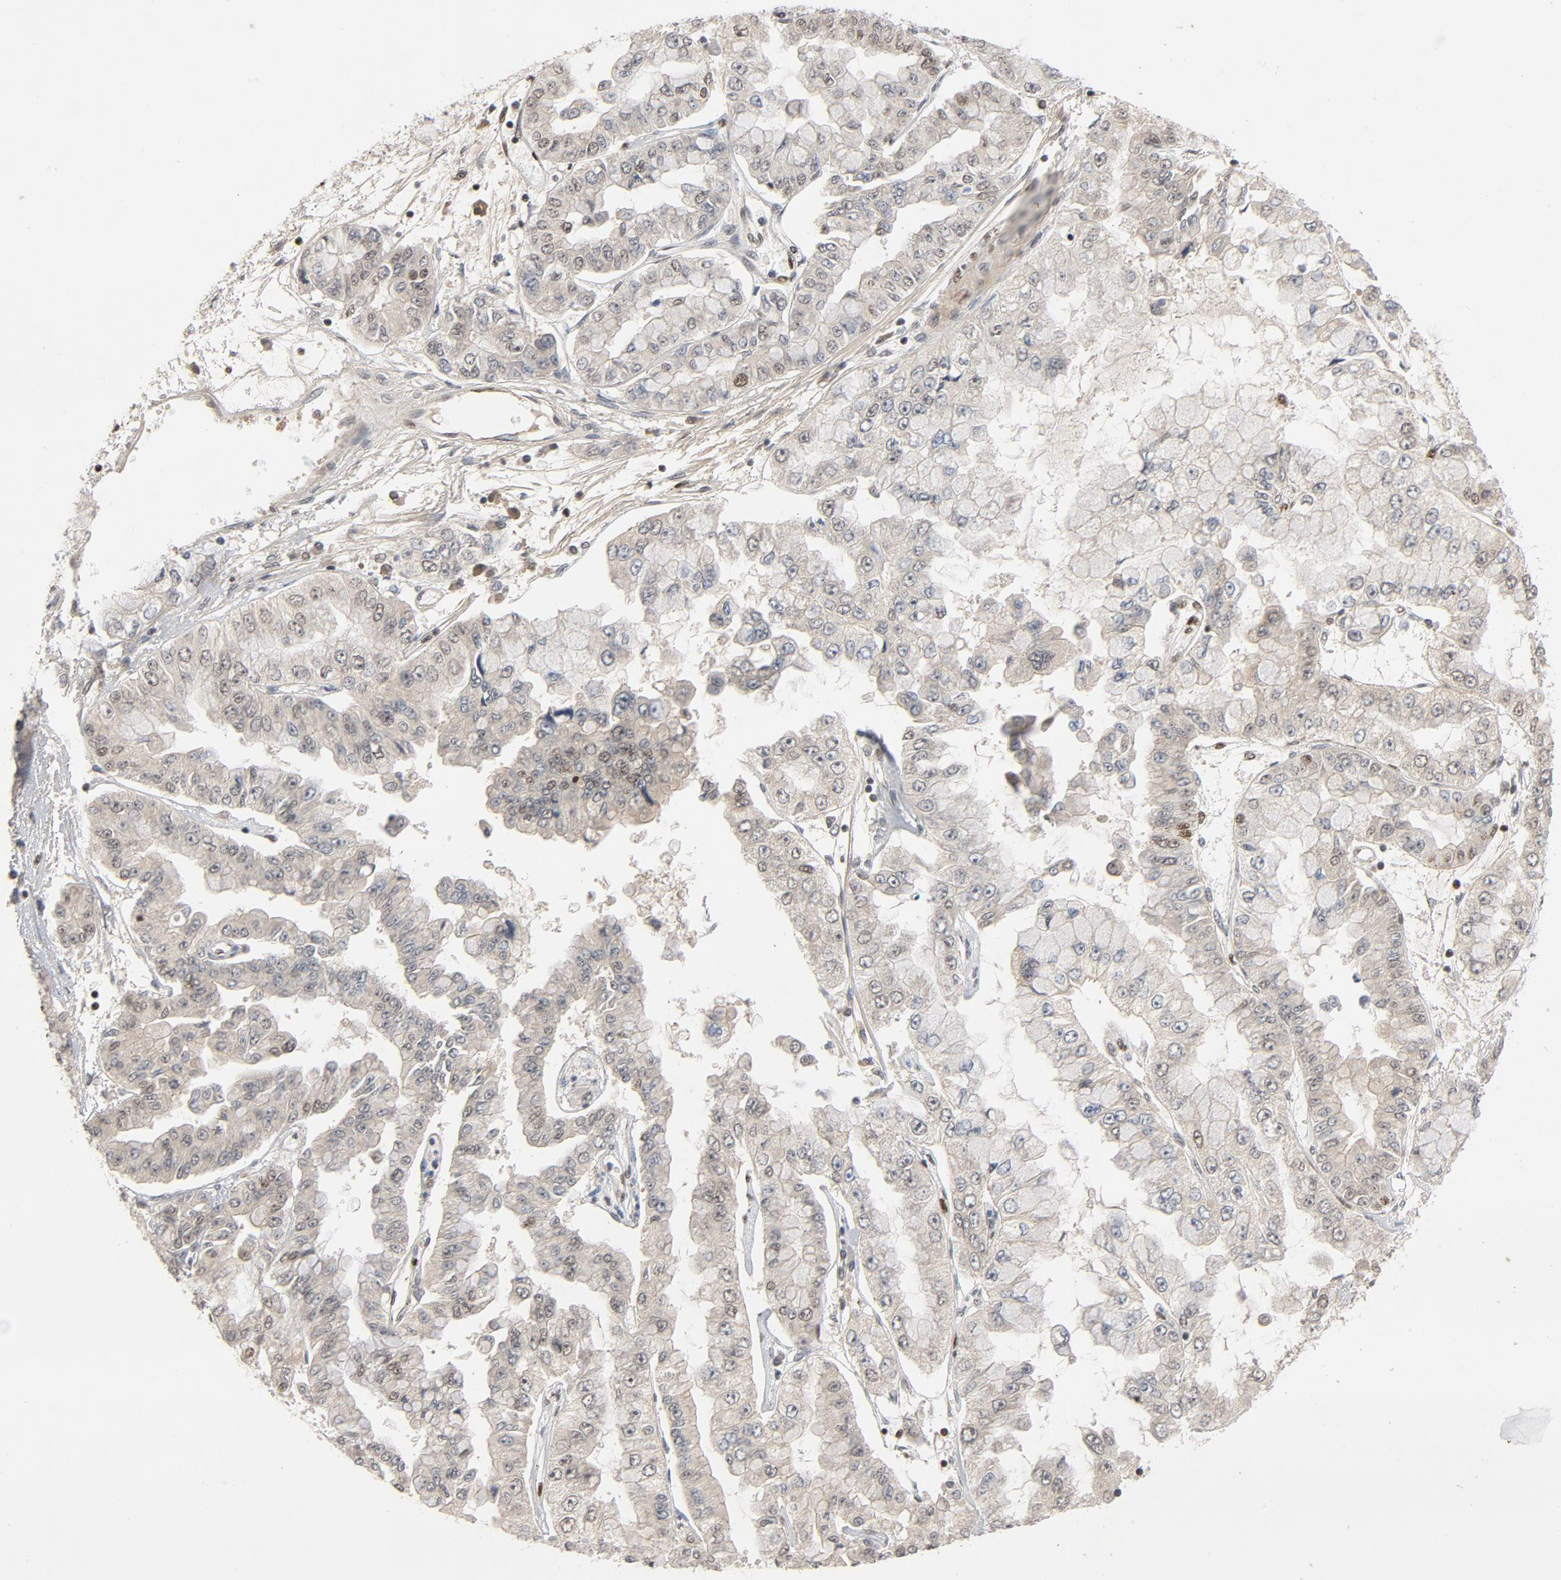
{"staining": {"intensity": "weak", "quantity": "<25%", "location": "nuclear"}, "tissue": "liver cancer", "cell_type": "Tumor cells", "image_type": "cancer", "snomed": [{"axis": "morphology", "description": "Cholangiocarcinoma"}, {"axis": "topography", "description": "Liver"}], "caption": "Human liver cholangiocarcinoma stained for a protein using immunohistochemistry (IHC) demonstrates no expression in tumor cells.", "gene": "SMARCD1", "patient": {"sex": "female", "age": 79}}